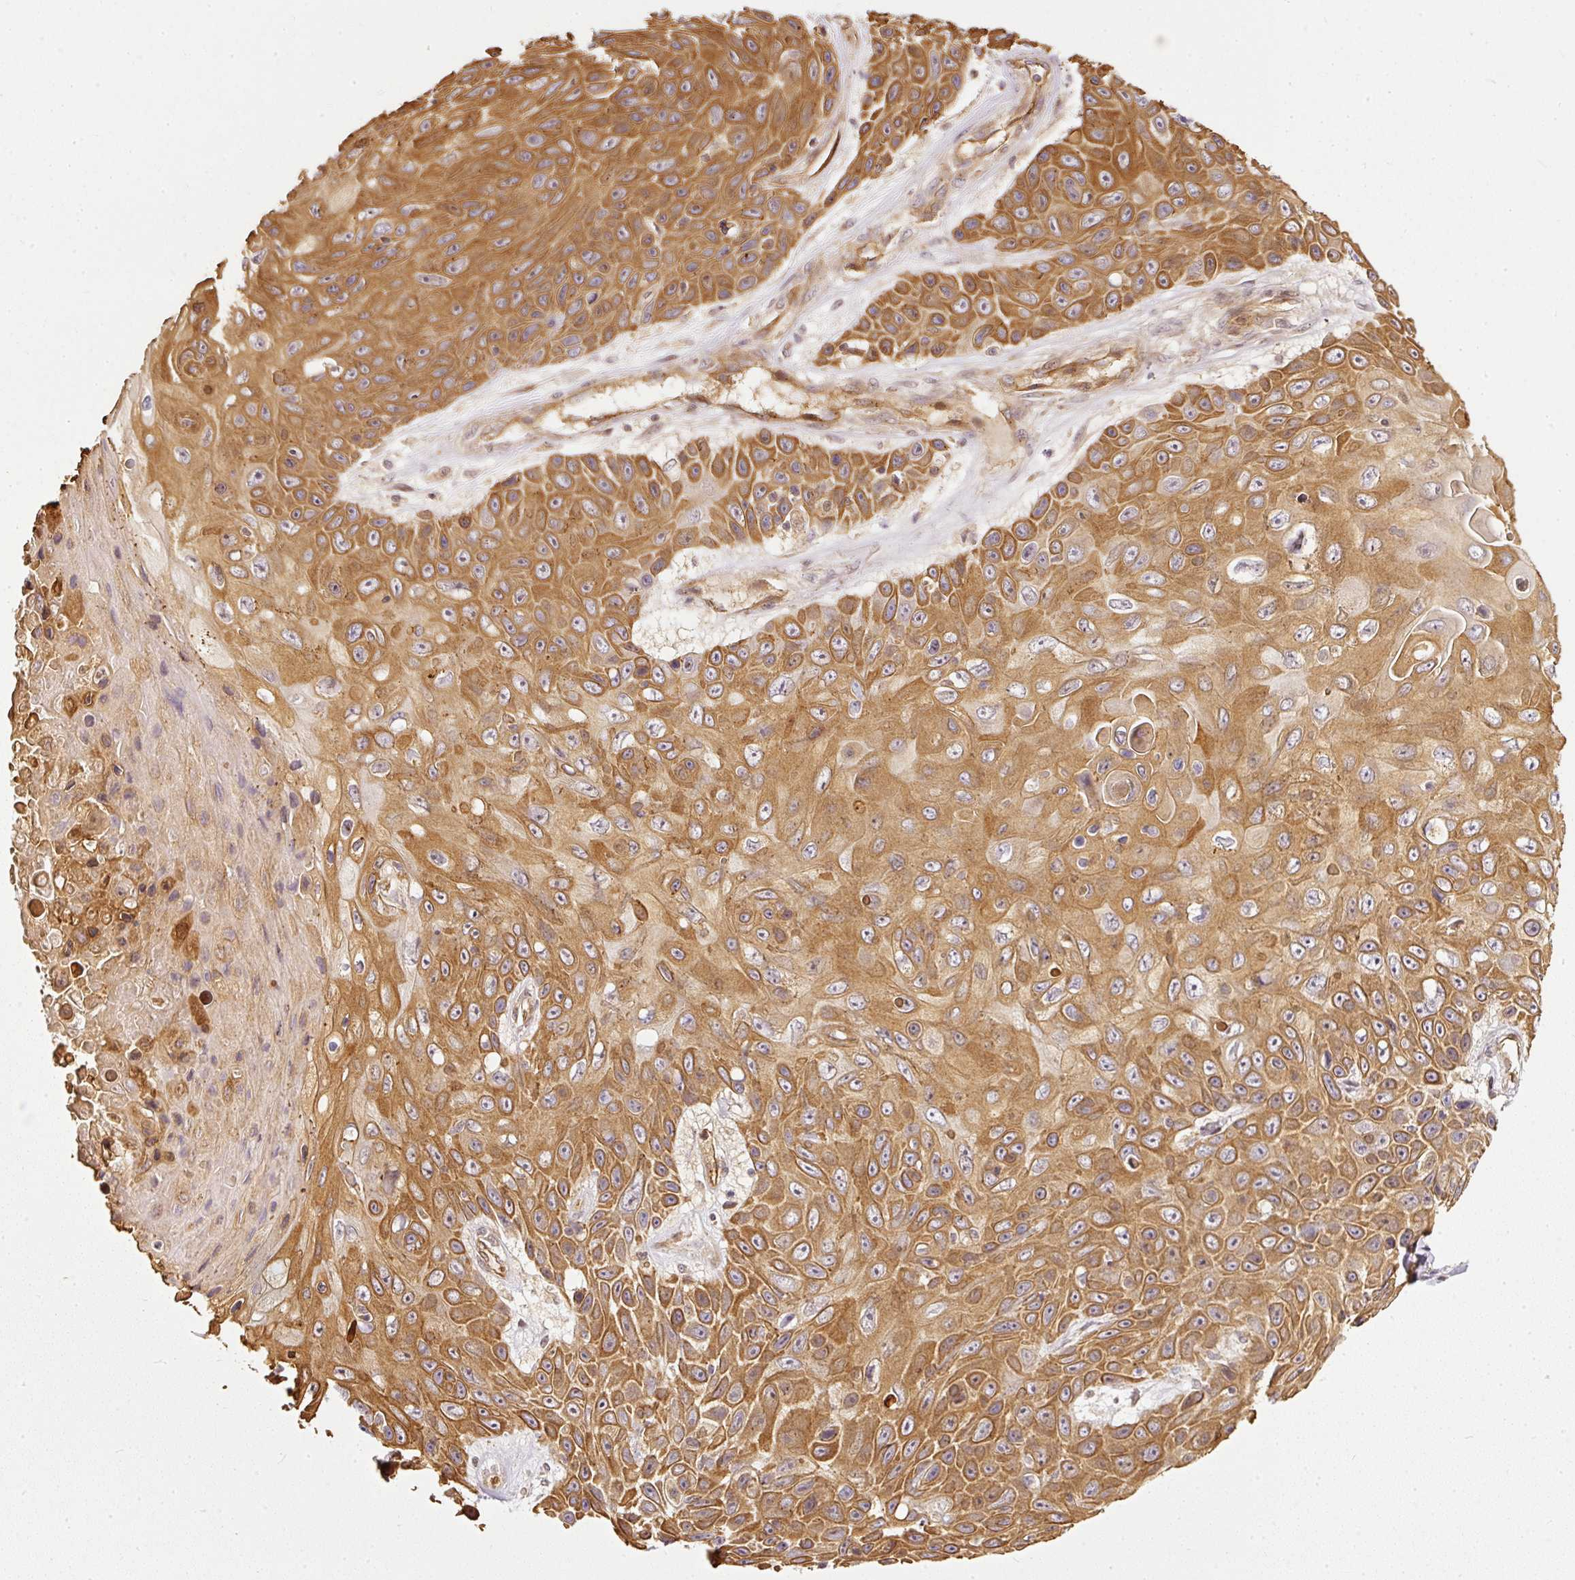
{"staining": {"intensity": "strong", "quantity": ">75%", "location": "cytoplasmic/membranous"}, "tissue": "skin cancer", "cell_type": "Tumor cells", "image_type": "cancer", "snomed": [{"axis": "morphology", "description": "Squamous cell carcinoma, NOS"}, {"axis": "topography", "description": "Skin"}], "caption": "Skin cancer tissue shows strong cytoplasmic/membranous staining in about >75% of tumor cells (DAB IHC, brown staining for protein, blue staining for nuclei).", "gene": "MIF4GD", "patient": {"sex": "male", "age": 82}}